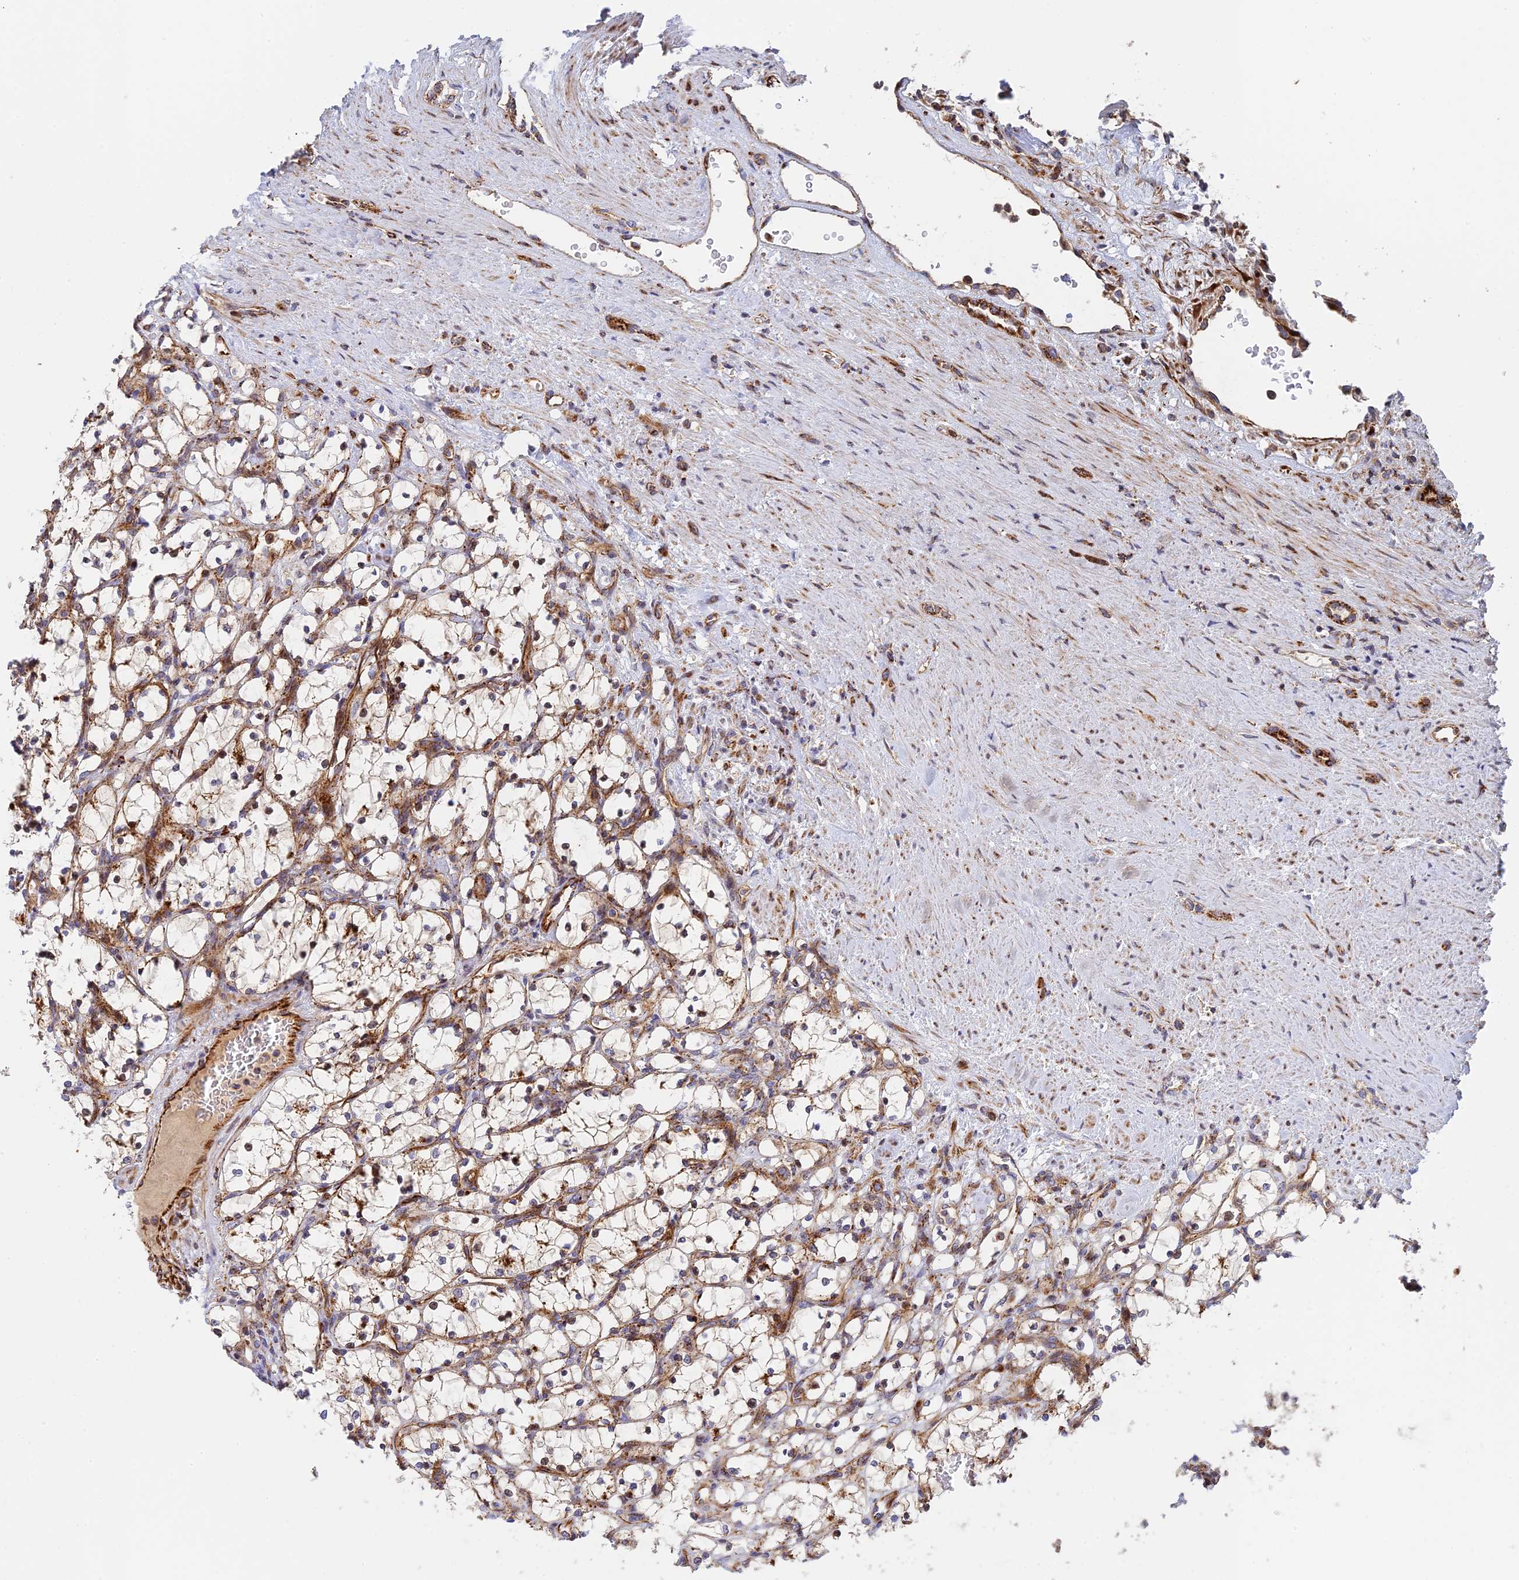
{"staining": {"intensity": "moderate", "quantity": "25%-75%", "location": "cytoplasmic/membranous"}, "tissue": "renal cancer", "cell_type": "Tumor cells", "image_type": "cancer", "snomed": [{"axis": "morphology", "description": "Adenocarcinoma, NOS"}, {"axis": "topography", "description": "Kidney"}], "caption": "Protein positivity by immunohistochemistry (IHC) exhibits moderate cytoplasmic/membranous staining in about 25%-75% of tumor cells in adenocarcinoma (renal).", "gene": "PPP2R3C", "patient": {"sex": "female", "age": 69}}